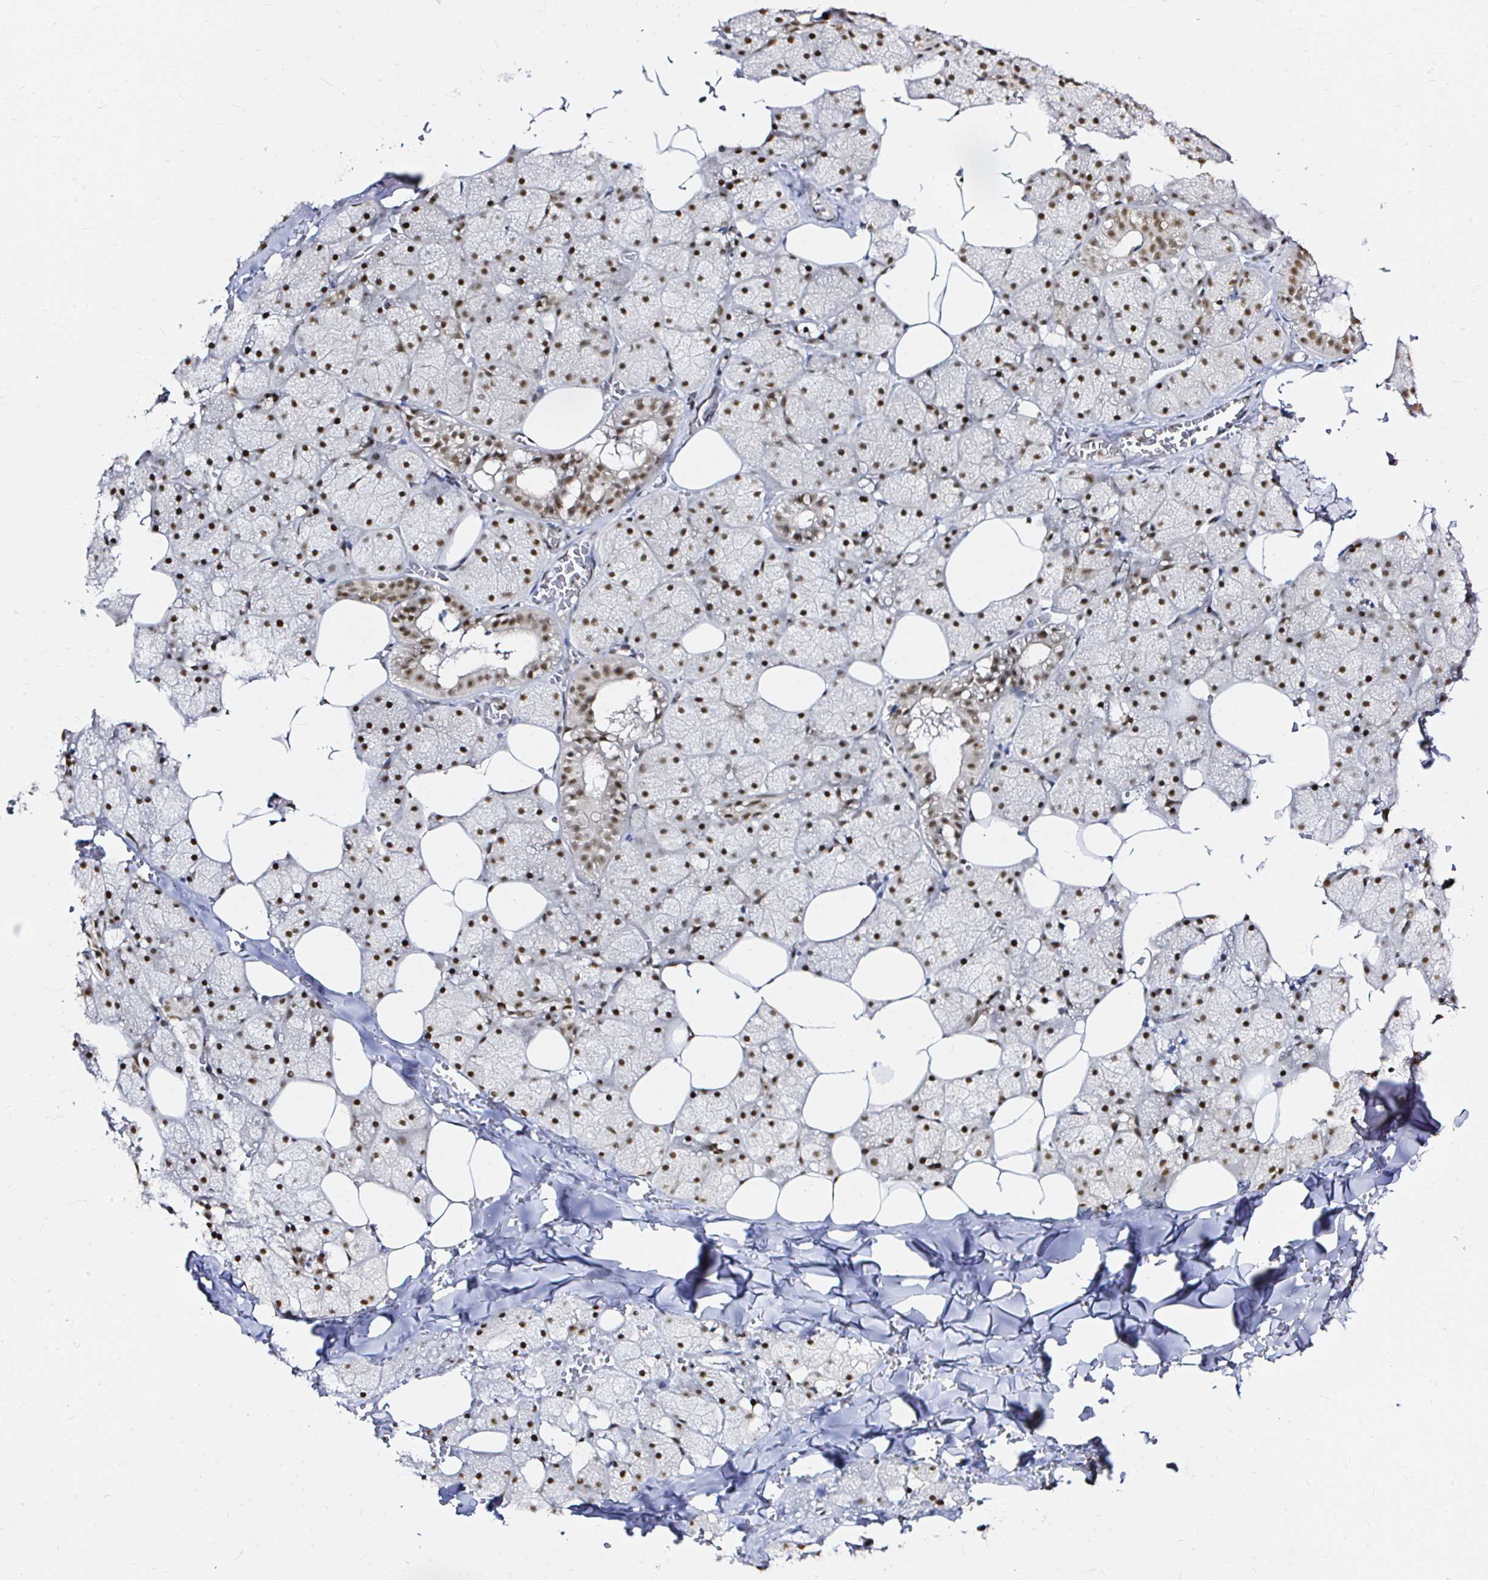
{"staining": {"intensity": "moderate", "quantity": ">75%", "location": "nuclear"}, "tissue": "salivary gland", "cell_type": "Glandular cells", "image_type": "normal", "snomed": [{"axis": "morphology", "description": "Normal tissue, NOS"}, {"axis": "topography", "description": "Salivary gland"}, {"axis": "topography", "description": "Peripheral nerve tissue"}], "caption": "Moderate nuclear positivity is present in about >75% of glandular cells in unremarkable salivary gland. The staining was performed using DAB (3,3'-diaminobenzidine) to visualize the protein expression in brown, while the nuclei were stained in blue with hematoxylin (Magnification: 20x).", "gene": "SNRPC", "patient": {"sex": "male", "age": 38}}